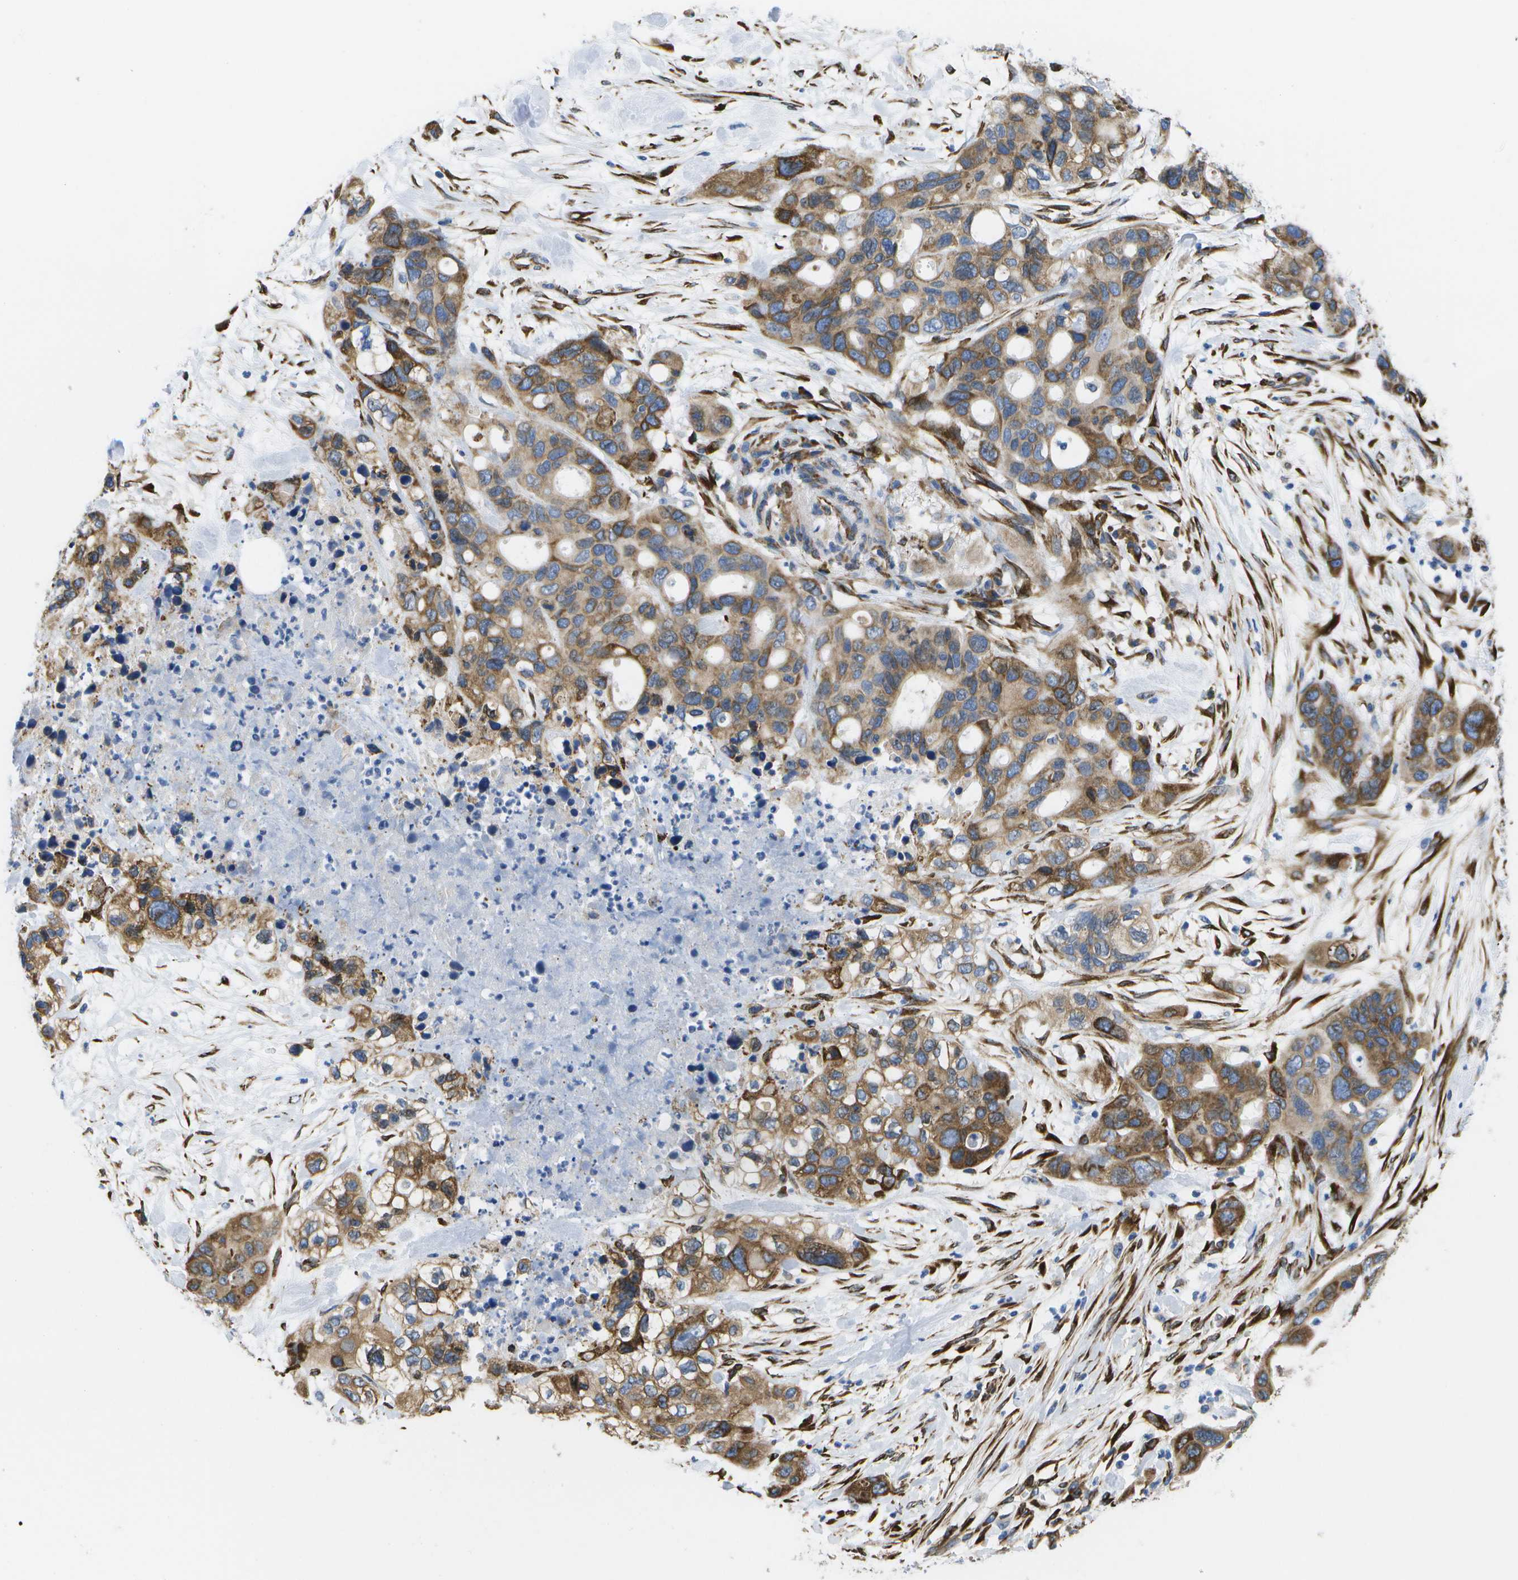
{"staining": {"intensity": "moderate", "quantity": ">75%", "location": "cytoplasmic/membranous"}, "tissue": "pancreatic cancer", "cell_type": "Tumor cells", "image_type": "cancer", "snomed": [{"axis": "morphology", "description": "Adenocarcinoma, NOS"}, {"axis": "topography", "description": "Pancreas"}], "caption": "Tumor cells show moderate cytoplasmic/membranous positivity in approximately >75% of cells in pancreatic cancer (adenocarcinoma).", "gene": "ZDHHC17", "patient": {"sex": "female", "age": 71}}